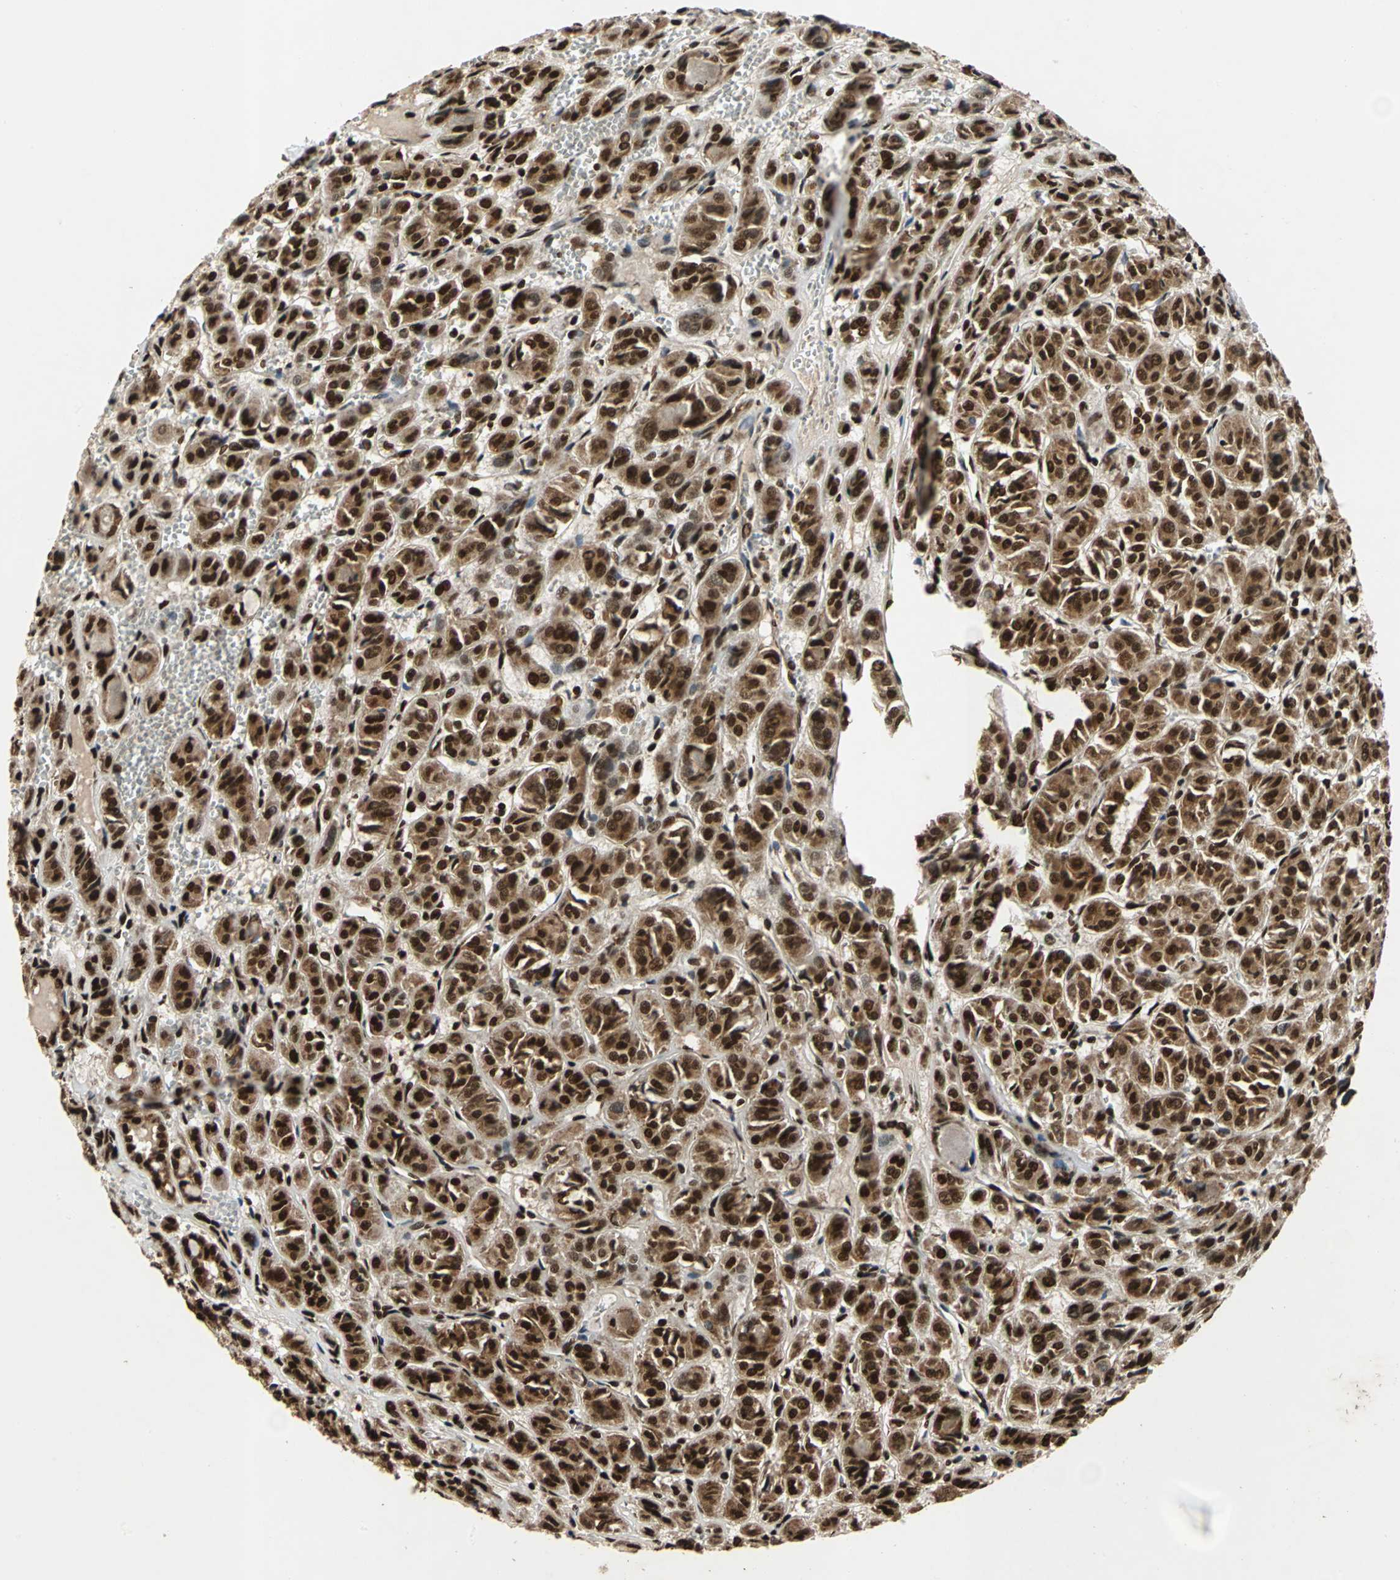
{"staining": {"intensity": "strong", "quantity": ">75%", "location": "cytoplasmic/membranous,nuclear"}, "tissue": "thyroid cancer", "cell_type": "Tumor cells", "image_type": "cancer", "snomed": [{"axis": "morphology", "description": "Follicular adenoma carcinoma, NOS"}, {"axis": "topography", "description": "Thyroid gland"}], "caption": "IHC histopathology image of human thyroid cancer (follicular adenoma carcinoma) stained for a protein (brown), which reveals high levels of strong cytoplasmic/membranous and nuclear staining in approximately >75% of tumor cells.", "gene": "MTA2", "patient": {"sex": "female", "age": 71}}